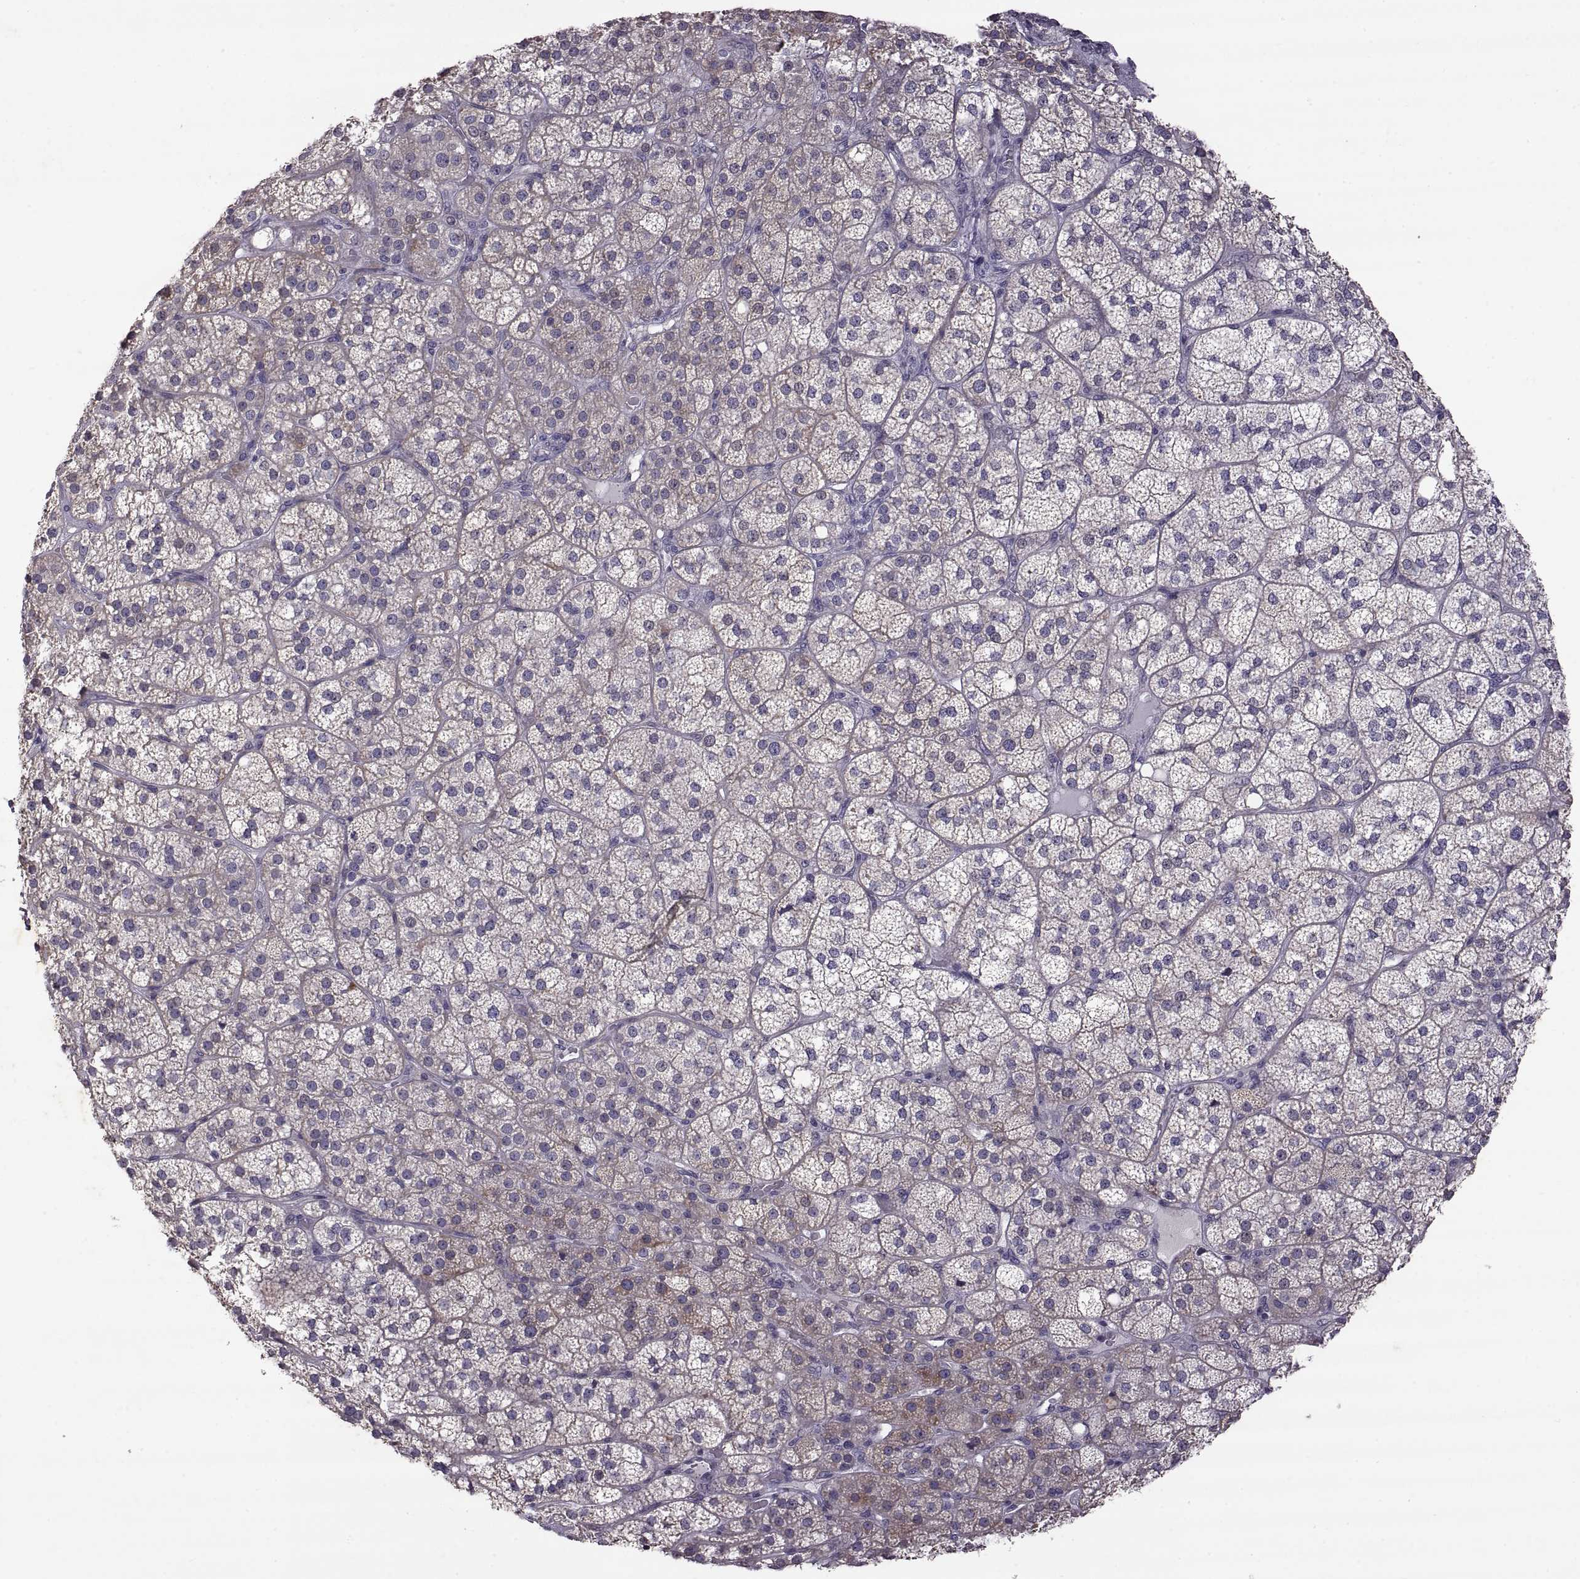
{"staining": {"intensity": "moderate", "quantity": "<25%", "location": "cytoplasmic/membranous"}, "tissue": "adrenal gland", "cell_type": "Glandular cells", "image_type": "normal", "snomed": [{"axis": "morphology", "description": "Normal tissue, NOS"}, {"axis": "topography", "description": "Adrenal gland"}], "caption": "The micrograph shows staining of normal adrenal gland, revealing moderate cytoplasmic/membranous protein staining (brown color) within glandular cells. (Stains: DAB (3,3'-diaminobenzidine) in brown, nuclei in blue, Microscopy: brightfield microscopy at high magnification).", "gene": "DEFB136", "patient": {"sex": "female", "age": 60}}